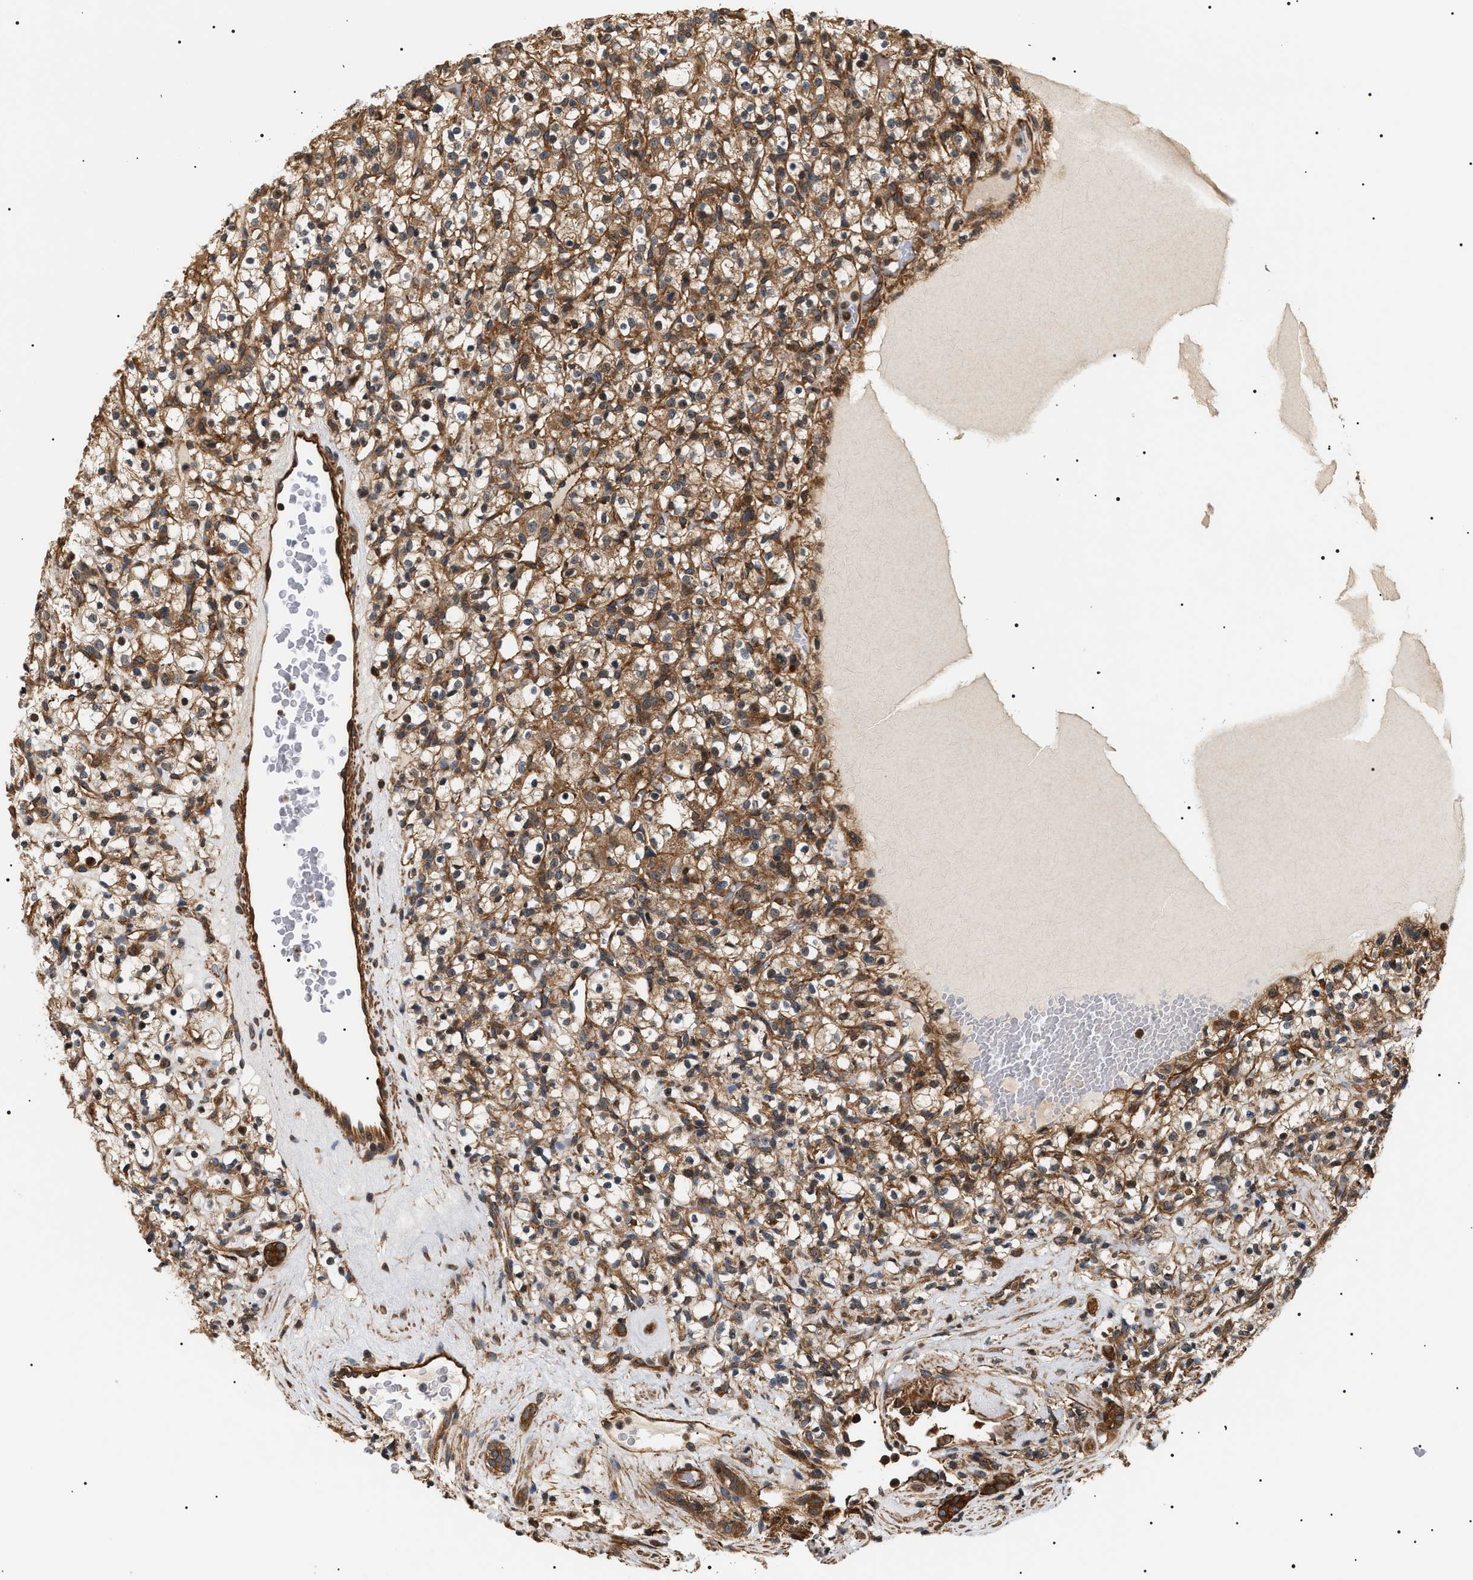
{"staining": {"intensity": "moderate", "quantity": ">75%", "location": "cytoplasmic/membranous"}, "tissue": "renal cancer", "cell_type": "Tumor cells", "image_type": "cancer", "snomed": [{"axis": "morphology", "description": "Normal tissue, NOS"}, {"axis": "morphology", "description": "Adenocarcinoma, NOS"}, {"axis": "topography", "description": "Kidney"}], "caption": "There is medium levels of moderate cytoplasmic/membranous staining in tumor cells of adenocarcinoma (renal), as demonstrated by immunohistochemical staining (brown color).", "gene": "SH3GLB2", "patient": {"sex": "female", "age": 72}}